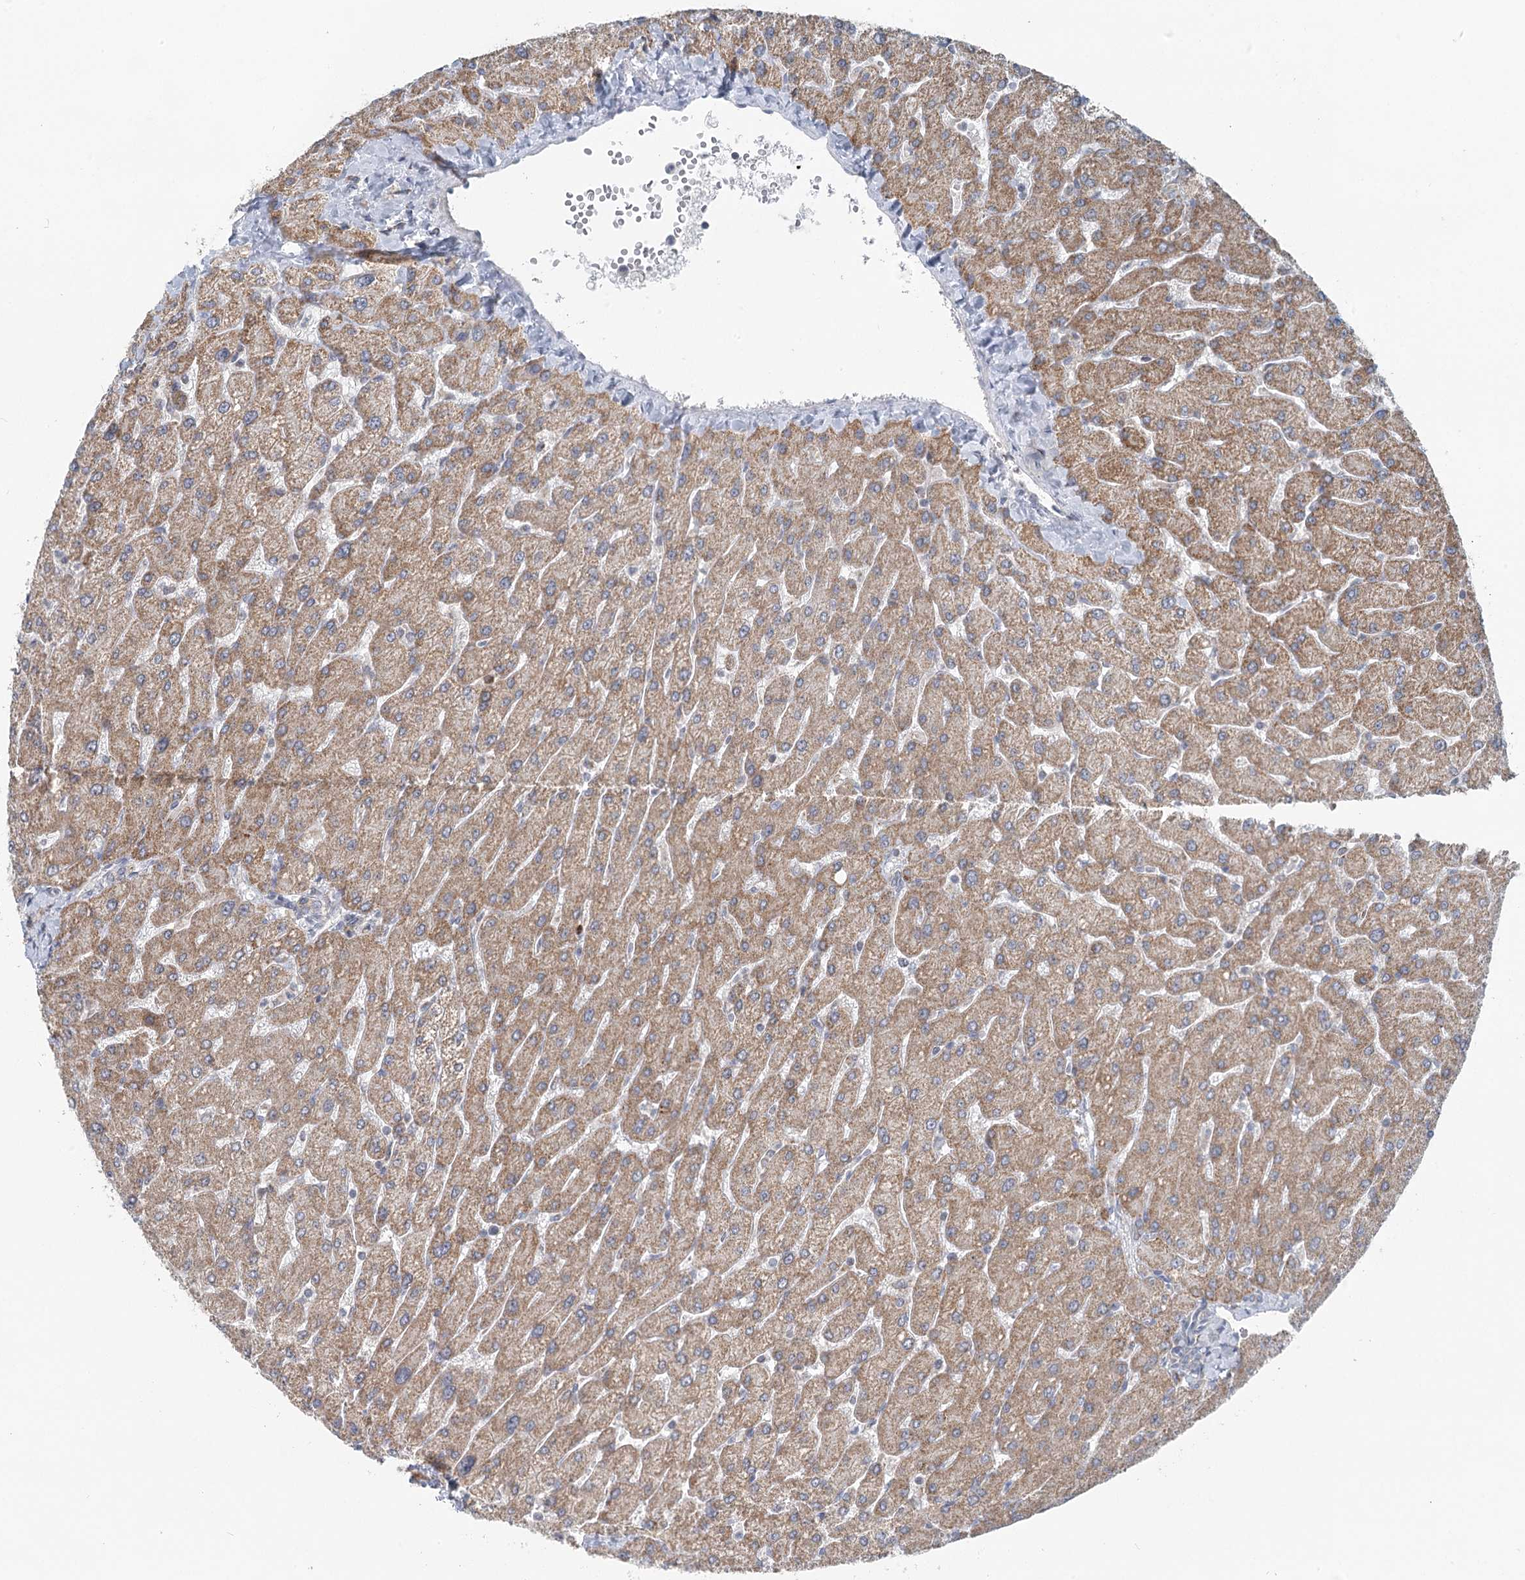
{"staining": {"intensity": "negative", "quantity": "none", "location": "none"}, "tissue": "liver", "cell_type": "Cholangiocytes", "image_type": "normal", "snomed": [{"axis": "morphology", "description": "Normal tissue, NOS"}, {"axis": "topography", "description": "Liver"}], "caption": "Immunohistochemistry histopathology image of benign liver stained for a protein (brown), which exhibits no positivity in cholangiocytes. Brightfield microscopy of immunohistochemistry (IHC) stained with DAB (3,3'-diaminobenzidine) (brown) and hematoxylin (blue), captured at high magnification.", "gene": "RNF150", "patient": {"sex": "male", "age": 55}}